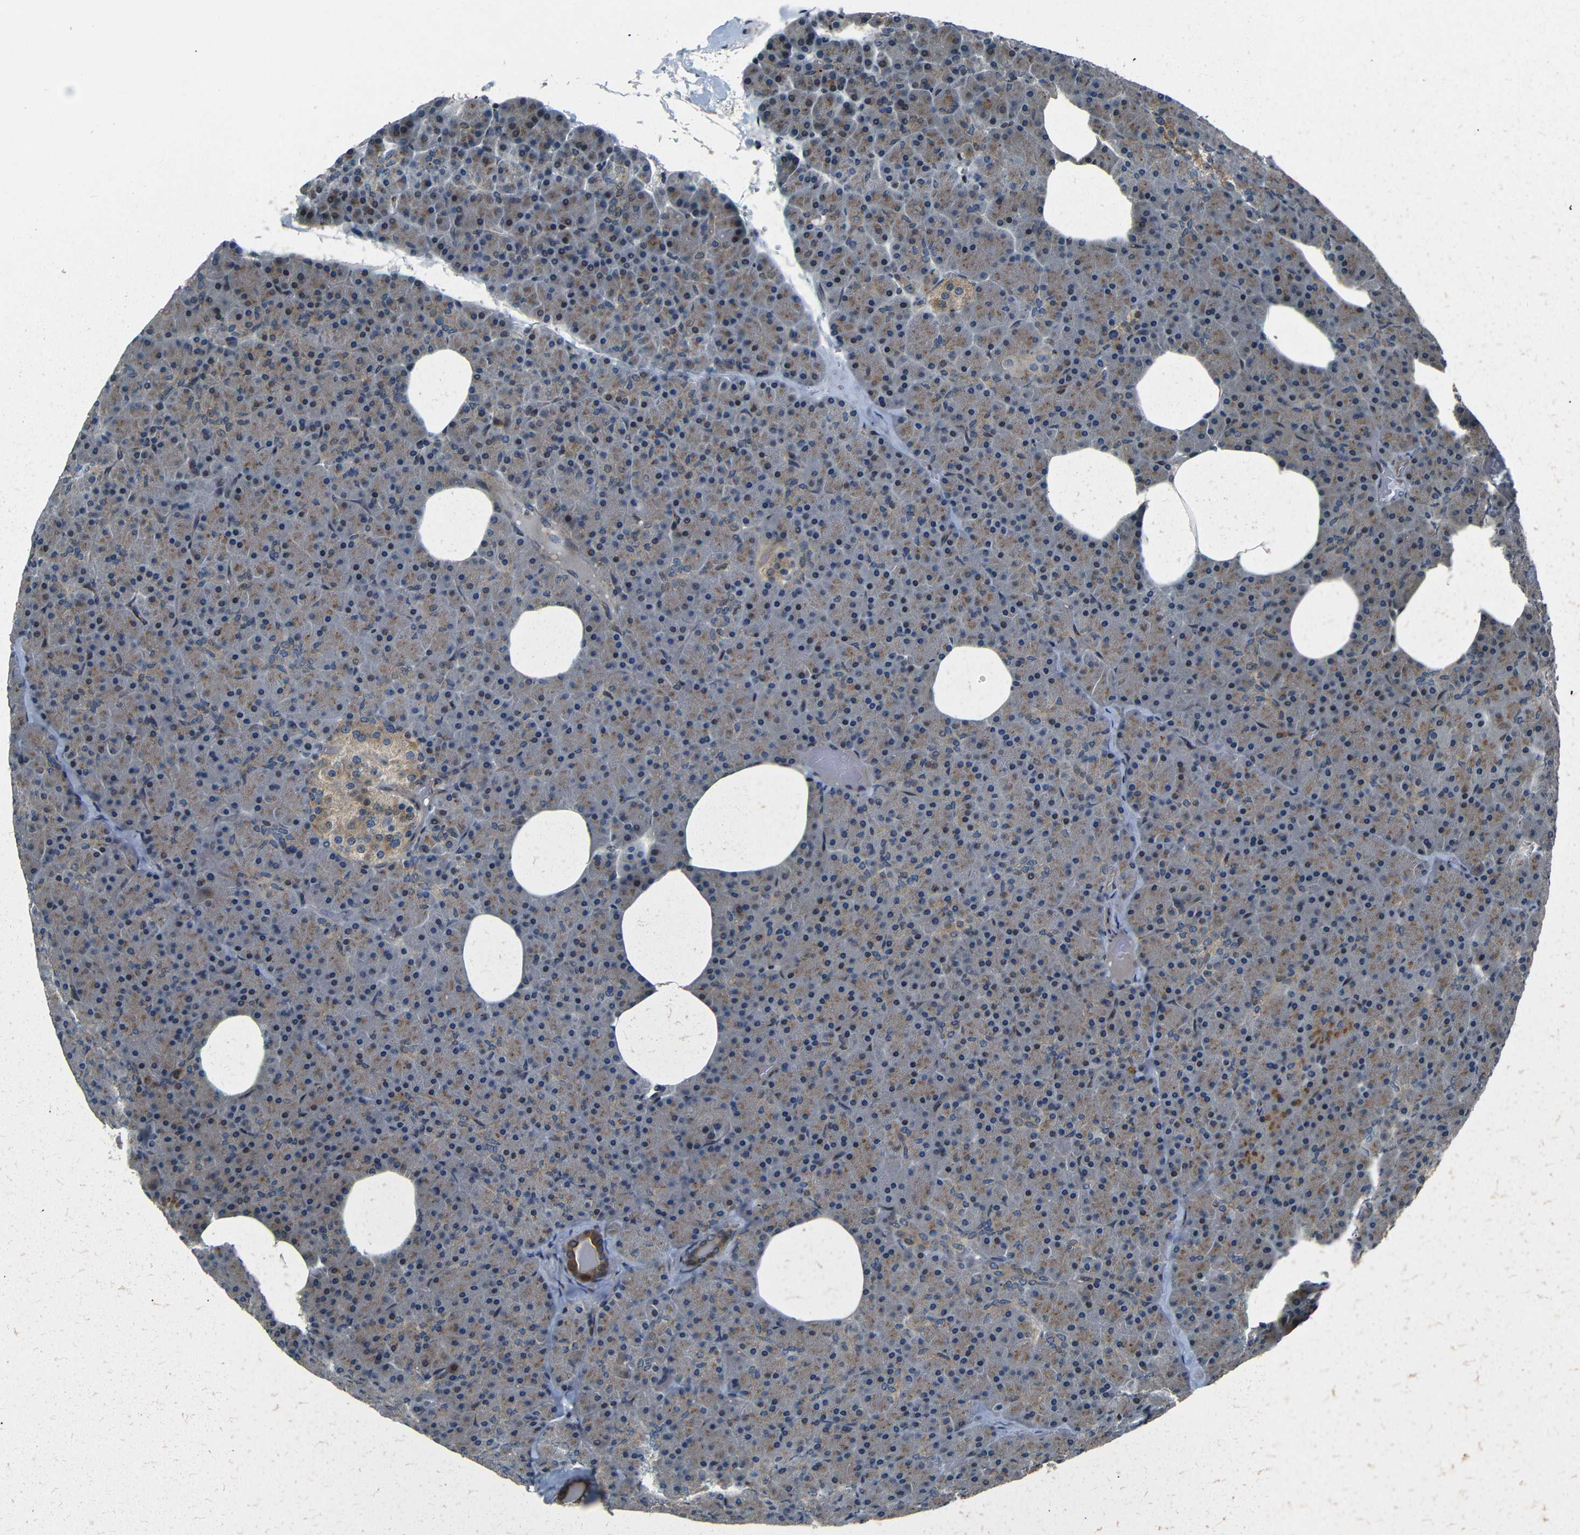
{"staining": {"intensity": "moderate", "quantity": "25%-75%", "location": "cytoplasmic/membranous"}, "tissue": "pancreas", "cell_type": "Exocrine glandular cells", "image_type": "normal", "snomed": [{"axis": "morphology", "description": "Normal tissue, NOS"}, {"axis": "topography", "description": "Pancreas"}], "caption": "IHC micrograph of benign pancreas: pancreas stained using IHC exhibits medium levels of moderate protein expression localized specifically in the cytoplasmic/membranous of exocrine glandular cells, appearing as a cytoplasmic/membranous brown color.", "gene": "AKAP9", "patient": {"sex": "female", "age": 35}}